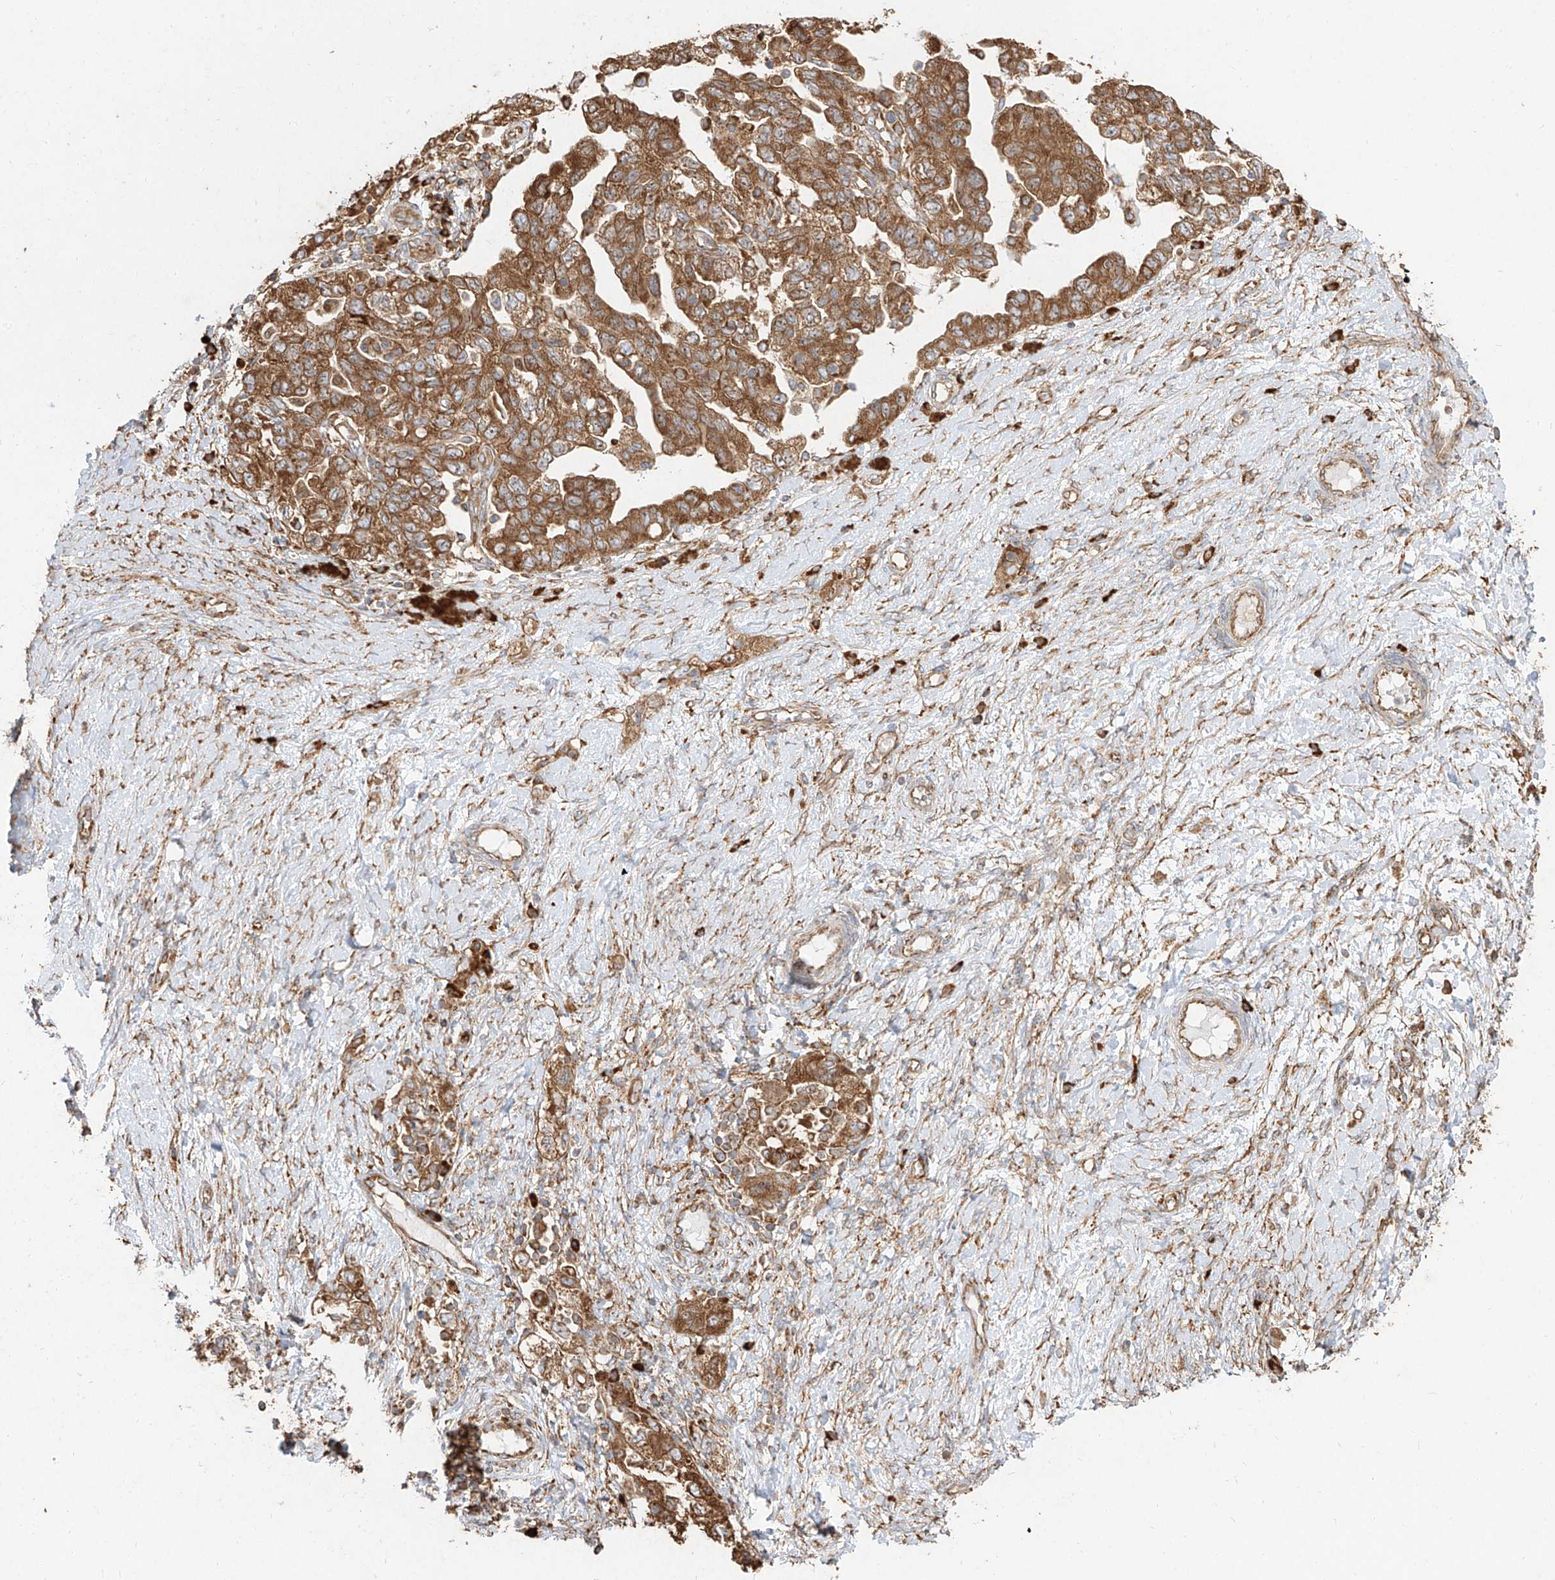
{"staining": {"intensity": "moderate", "quantity": ">75%", "location": "cytoplasmic/membranous"}, "tissue": "ovarian cancer", "cell_type": "Tumor cells", "image_type": "cancer", "snomed": [{"axis": "morphology", "description": "Carcinoma, NOS"}, {"axis": "morphology", "description": "Cystadenocarcinoma, serous, NOS"}, {"axis": "topography", "description": "Ovary"}], "caption": "This micrograph exhibits ovarian serous cystadenocarcinoma stained with immunohistochemistry to label a protein in brown. The cytoplasmic/membranous of tumor cells show moderate positivity for the protein. Nuclei are counter-stained blue.", "gene": "RPS25", "patient": {"sex": "female", "age": 69}}